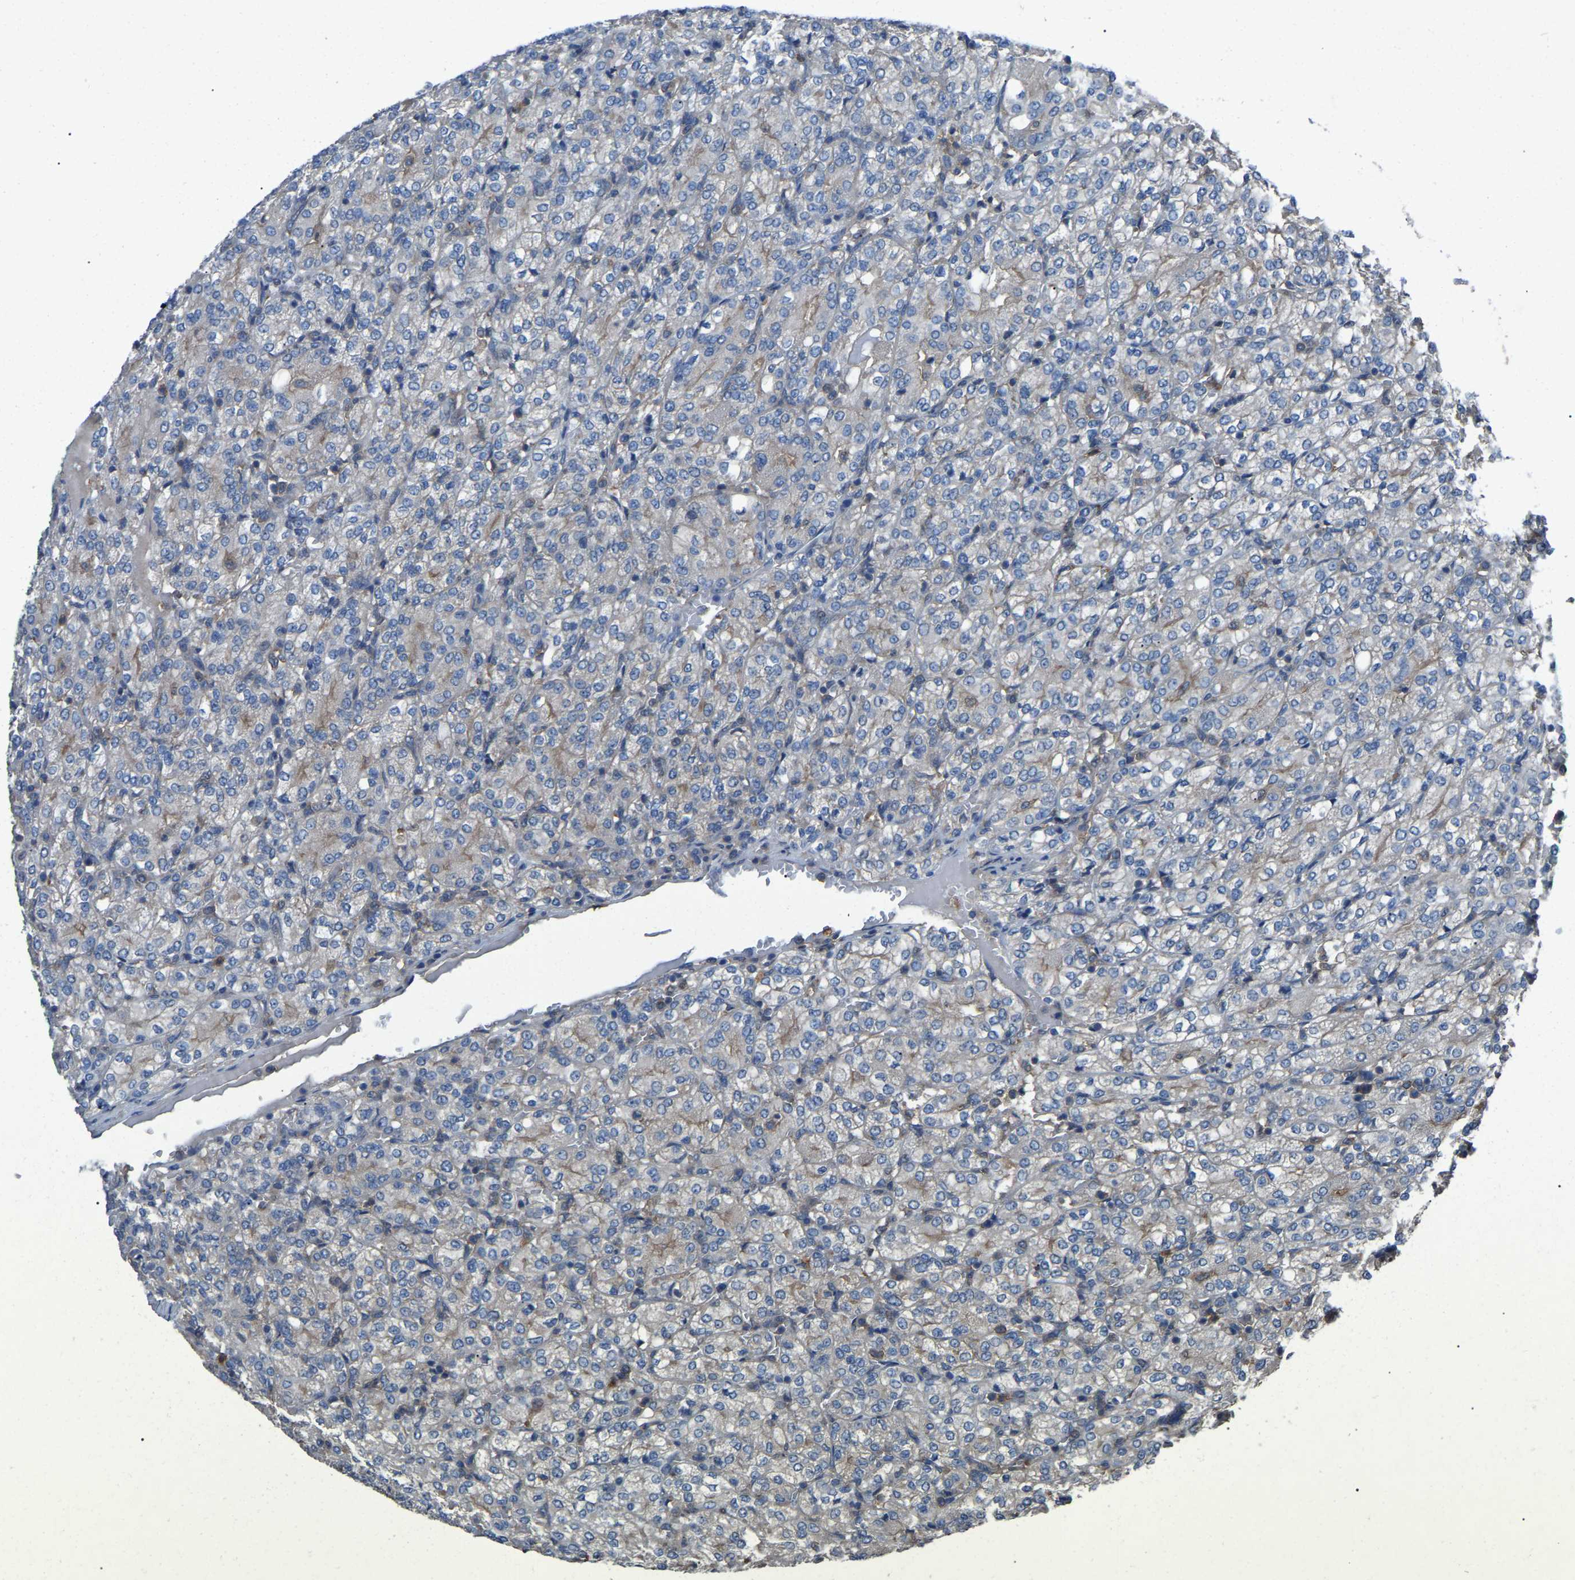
{"staining": {"intensity": "moderate", "quantity": "<25%", "location": "cytoplasmic/membranous"}, "tissue": "renal cancer", "cell_type": "Tumor cells", "image_type": "cancer", "snomed": [{"axis": "morphology", "description": "Adenocarcinoma, NOS"}, {"axis": "topography", "description": "Kidney"}], "caption": "Moderate cytoplasmic/membranous staining is identified in approximately <25% of tumor cells in renal cancer (adenocarcinoma). (IHC, brightfield microscopy, high magnification).", "gene": "AIMP1", "patient": {"sex": "male", "age": 77}}